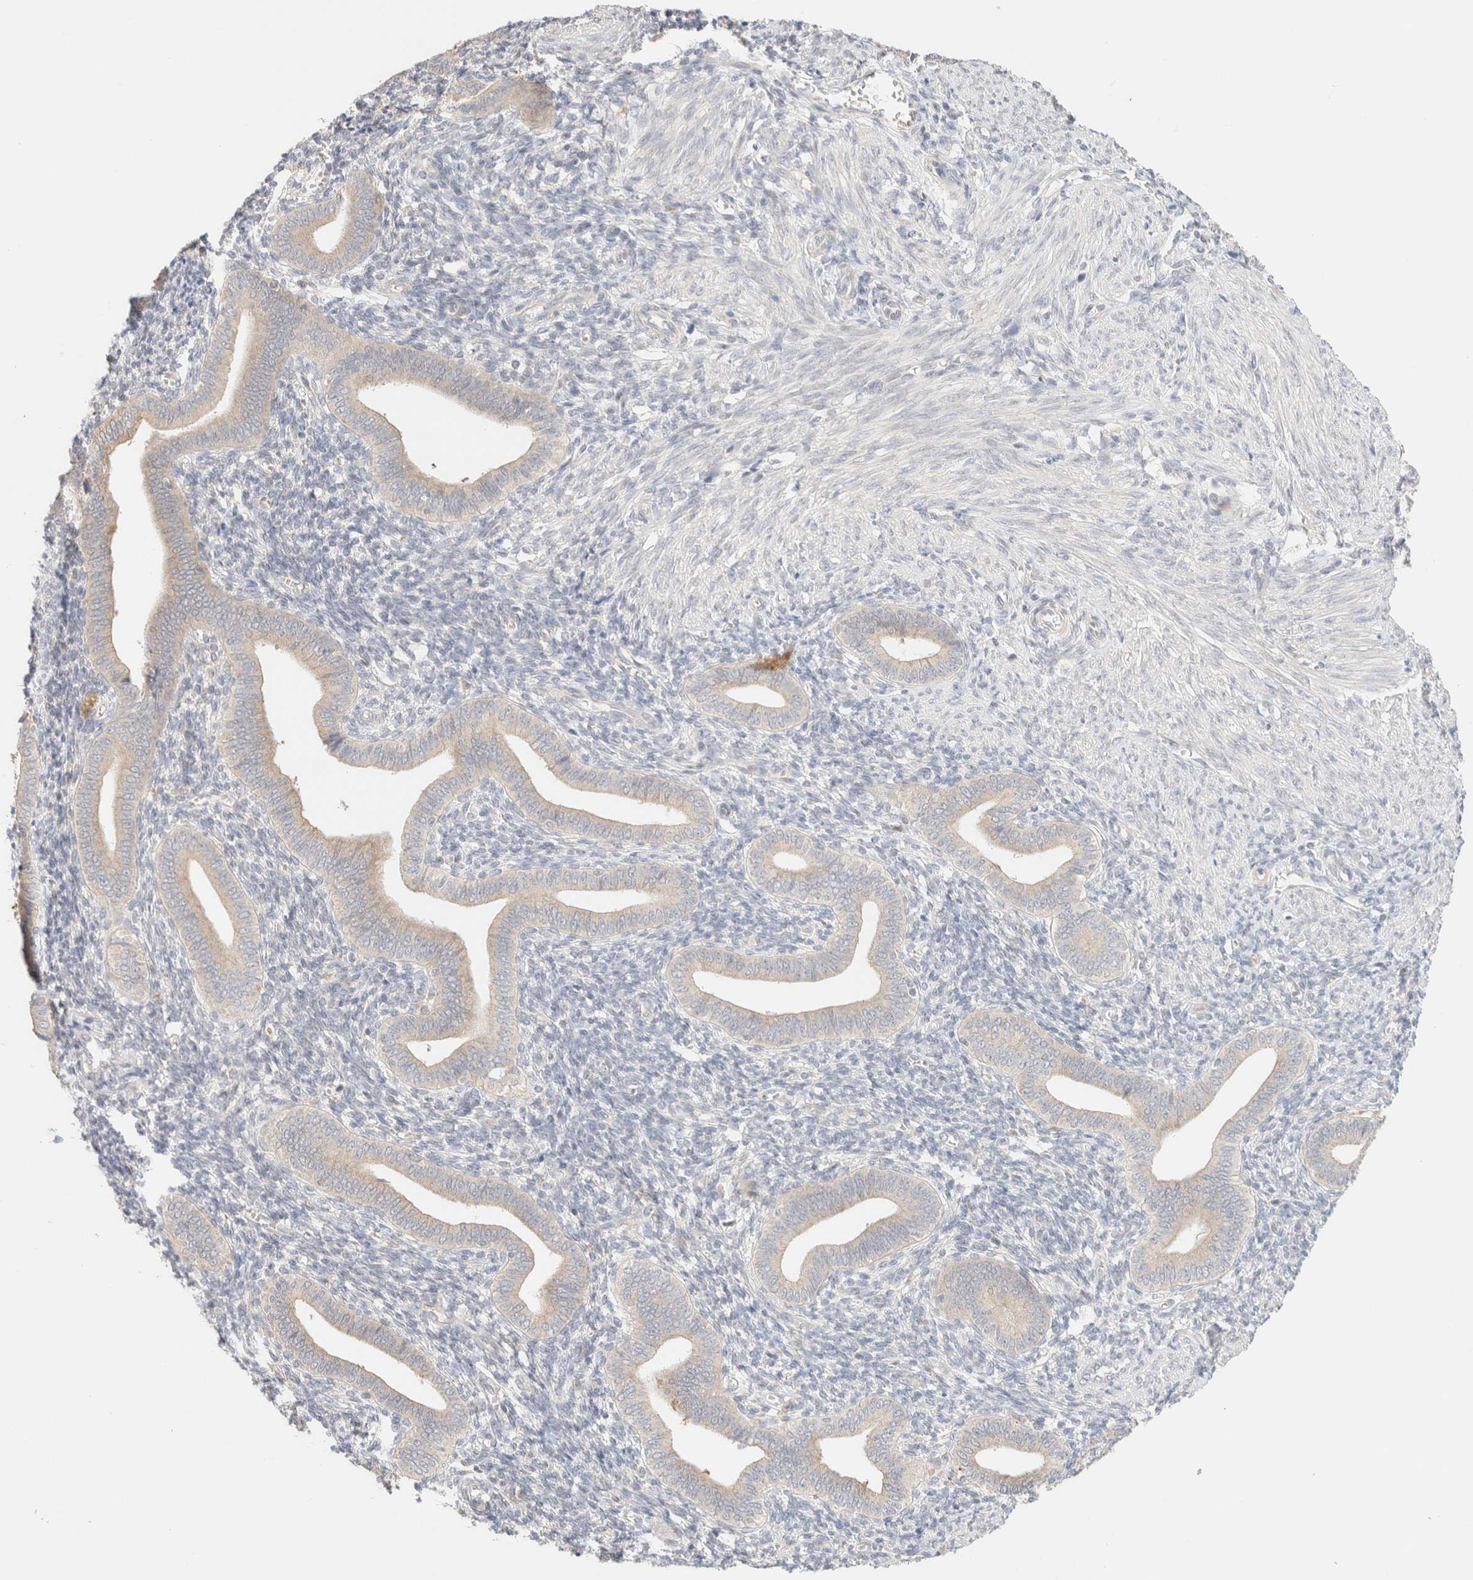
{"staining": {"intensity": "negative", "quantity": "none", "location": "none"}, "tissue": "endometrium", "cell_type": "Cells in endometrial stroma", "image_type": "normal", "snomed": [{"axis": "morphology", "description": "Normal tissue, NOS"}, {"axis": "topography", "description": "Uterus"}, {"axis": "topography", "description": "Endometrium"}], "caption": "An image of endometrium stained for a protein reveals no brown staining in cells in endometrial stroma.", "gene": "SGSM2", "patient": {"sex": "female", "age": 33}}